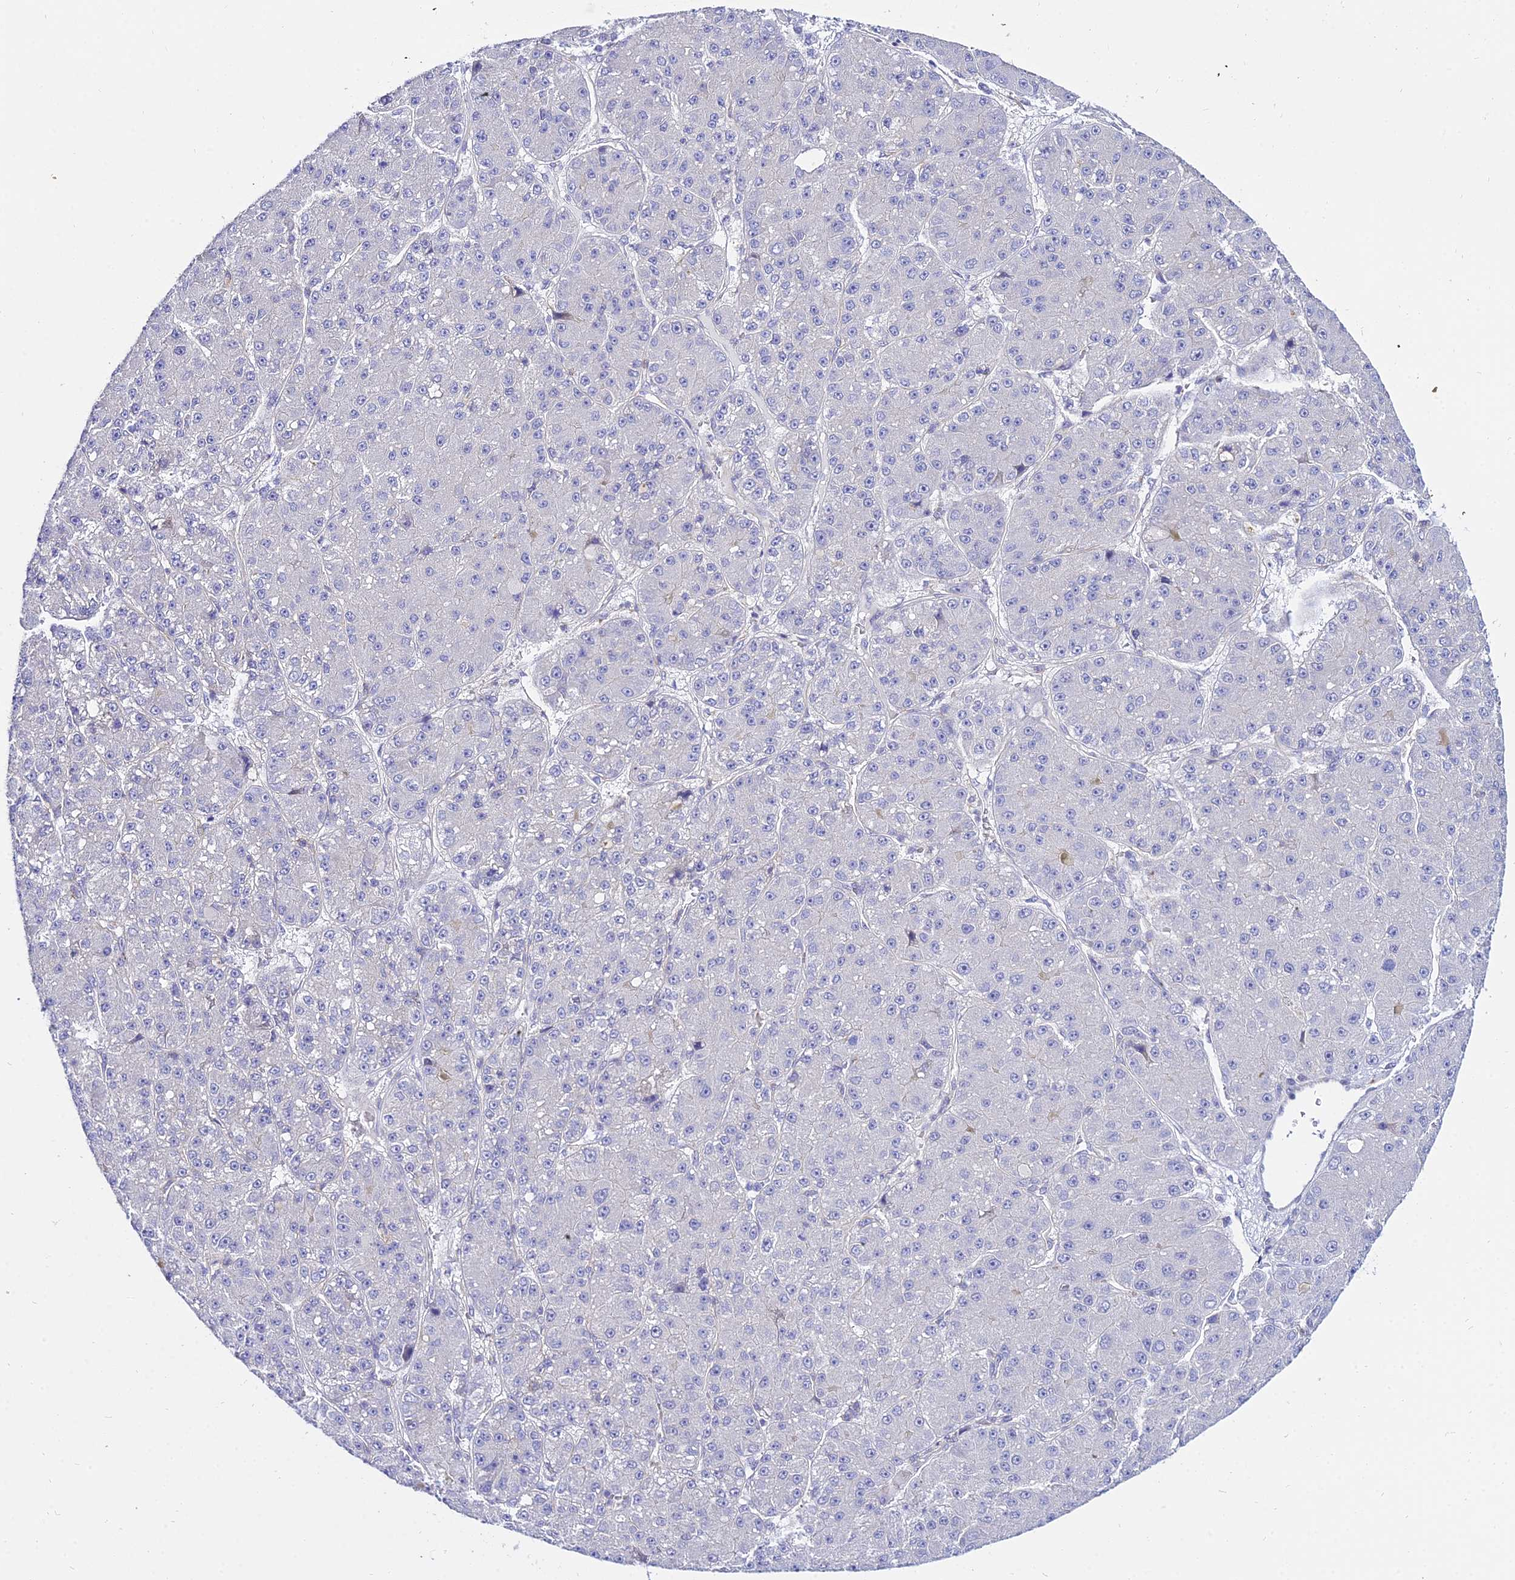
{"staining": {"intensity": "negative", "quantity": "none", "location": "none"}, "tissue": "liver cancer", "cell_type": "Tumor cells", "image_type": "cancer", "snomed": [{"axis": "morphology", "description": "Carcinoma, Hepatocellular, NOS"}, {"axis": "topography", "description": "Liver"}], "caption": "Tumor cells are negative for brown protein staining in liver cancer.", "gene": "ZNF628", "patient": {"sex": "male", "age": 67}}